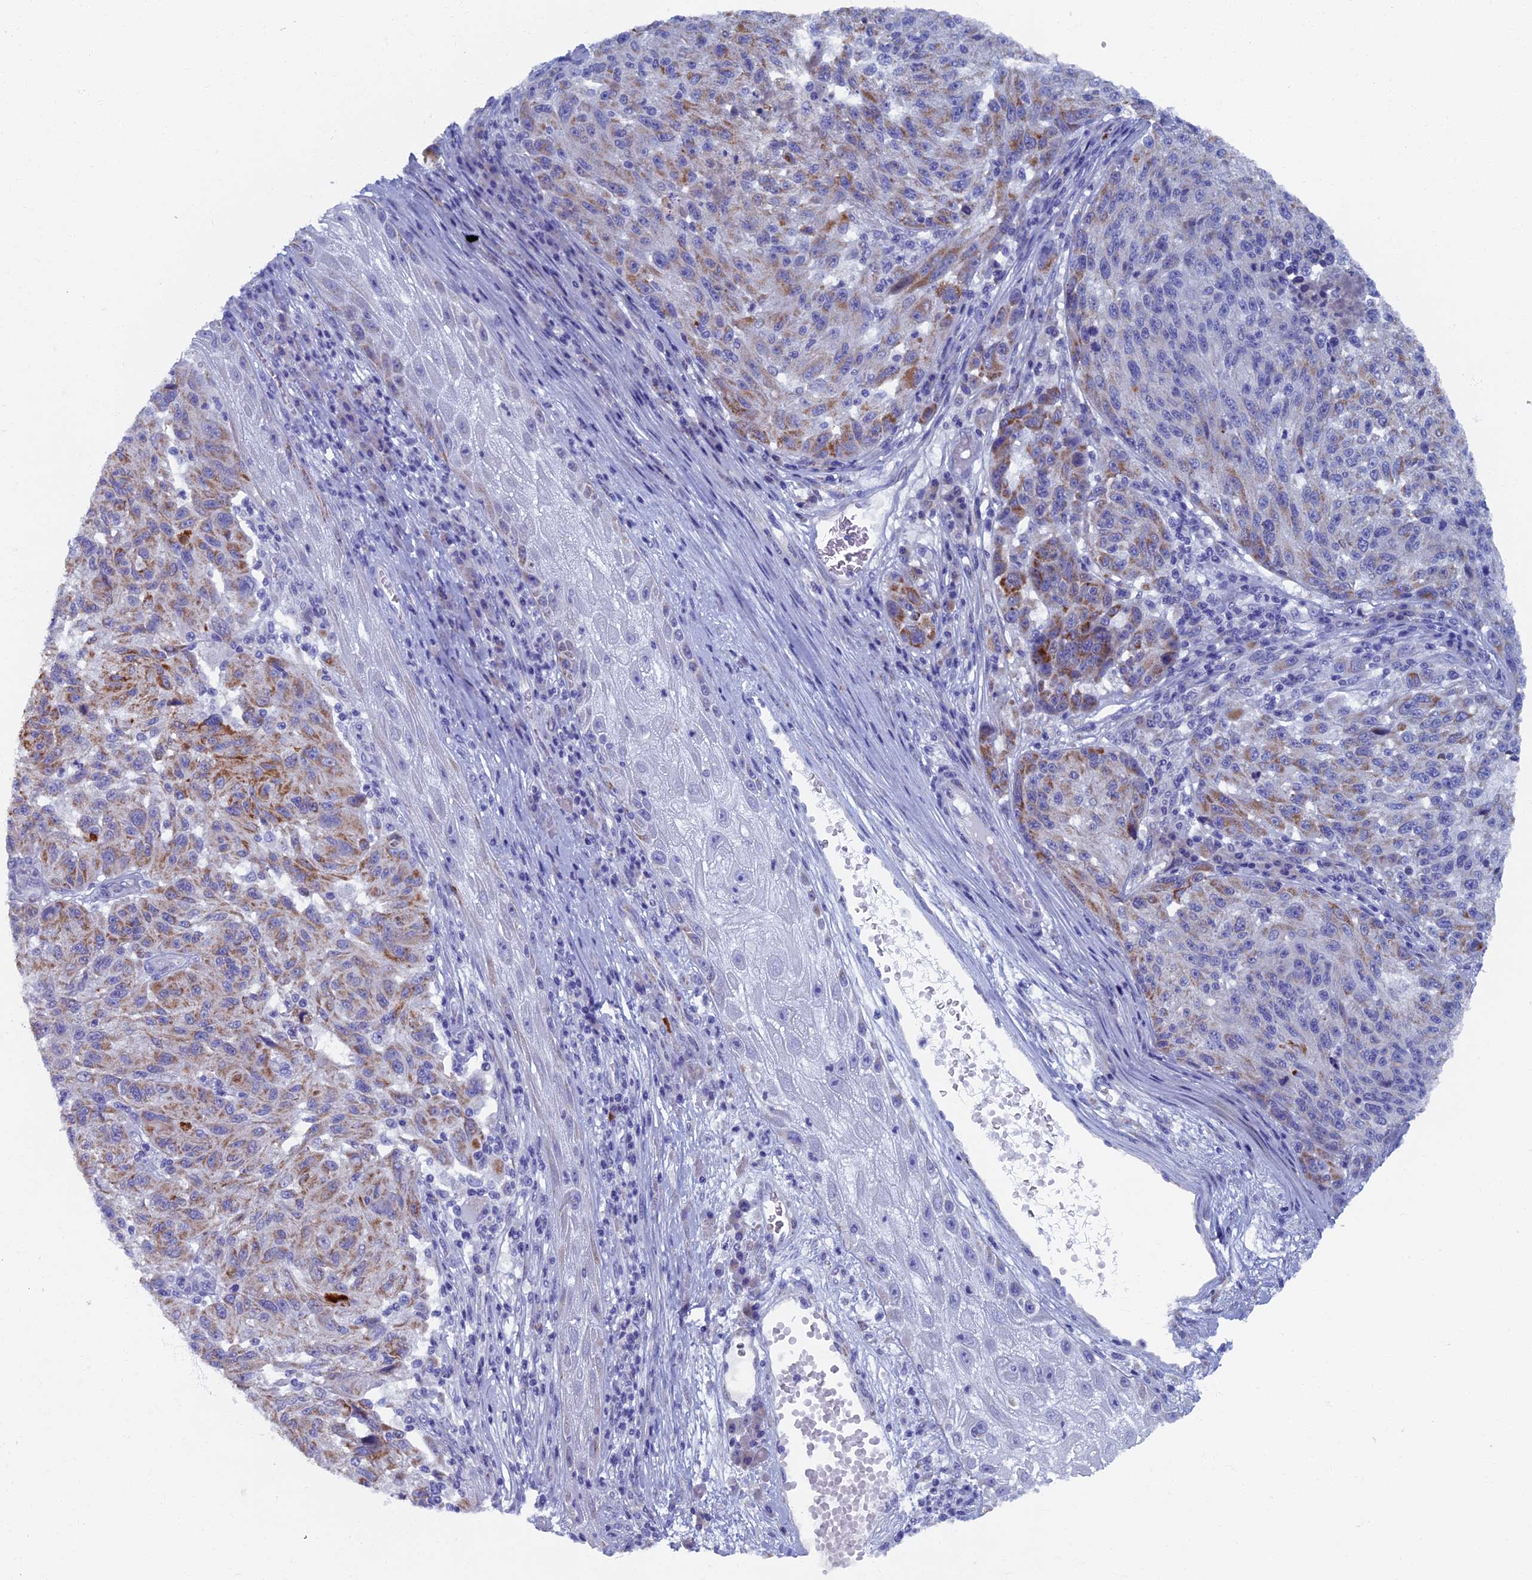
{"staining": {"intensity": "moderate", "quantity": "<25%", "location": "cytoplasmic/membranous"}, "tissue": "melanoma", "cell_type": "Tumor cells", "image_type": "cancer", "snomed": [{"axis": "morphology", "description": "Malignant melanoma, NOS"}, {"axis": "topography", "description": "Skin"}], "caption": "Immunohistochemistry (IHC) staining of melanoma, which exhibits low levels of moderate cytoplasmic/membranous positivity in approximately <25% of tumor cells indicating moderate cytoplasmic/membranous protein staining. The staining was performed using DAB (brown) for protein detection and nuclei were counterstained in hematoxylin (blue).", "gene": "OAT", "patient": {"sex": "male", "age": 53}}